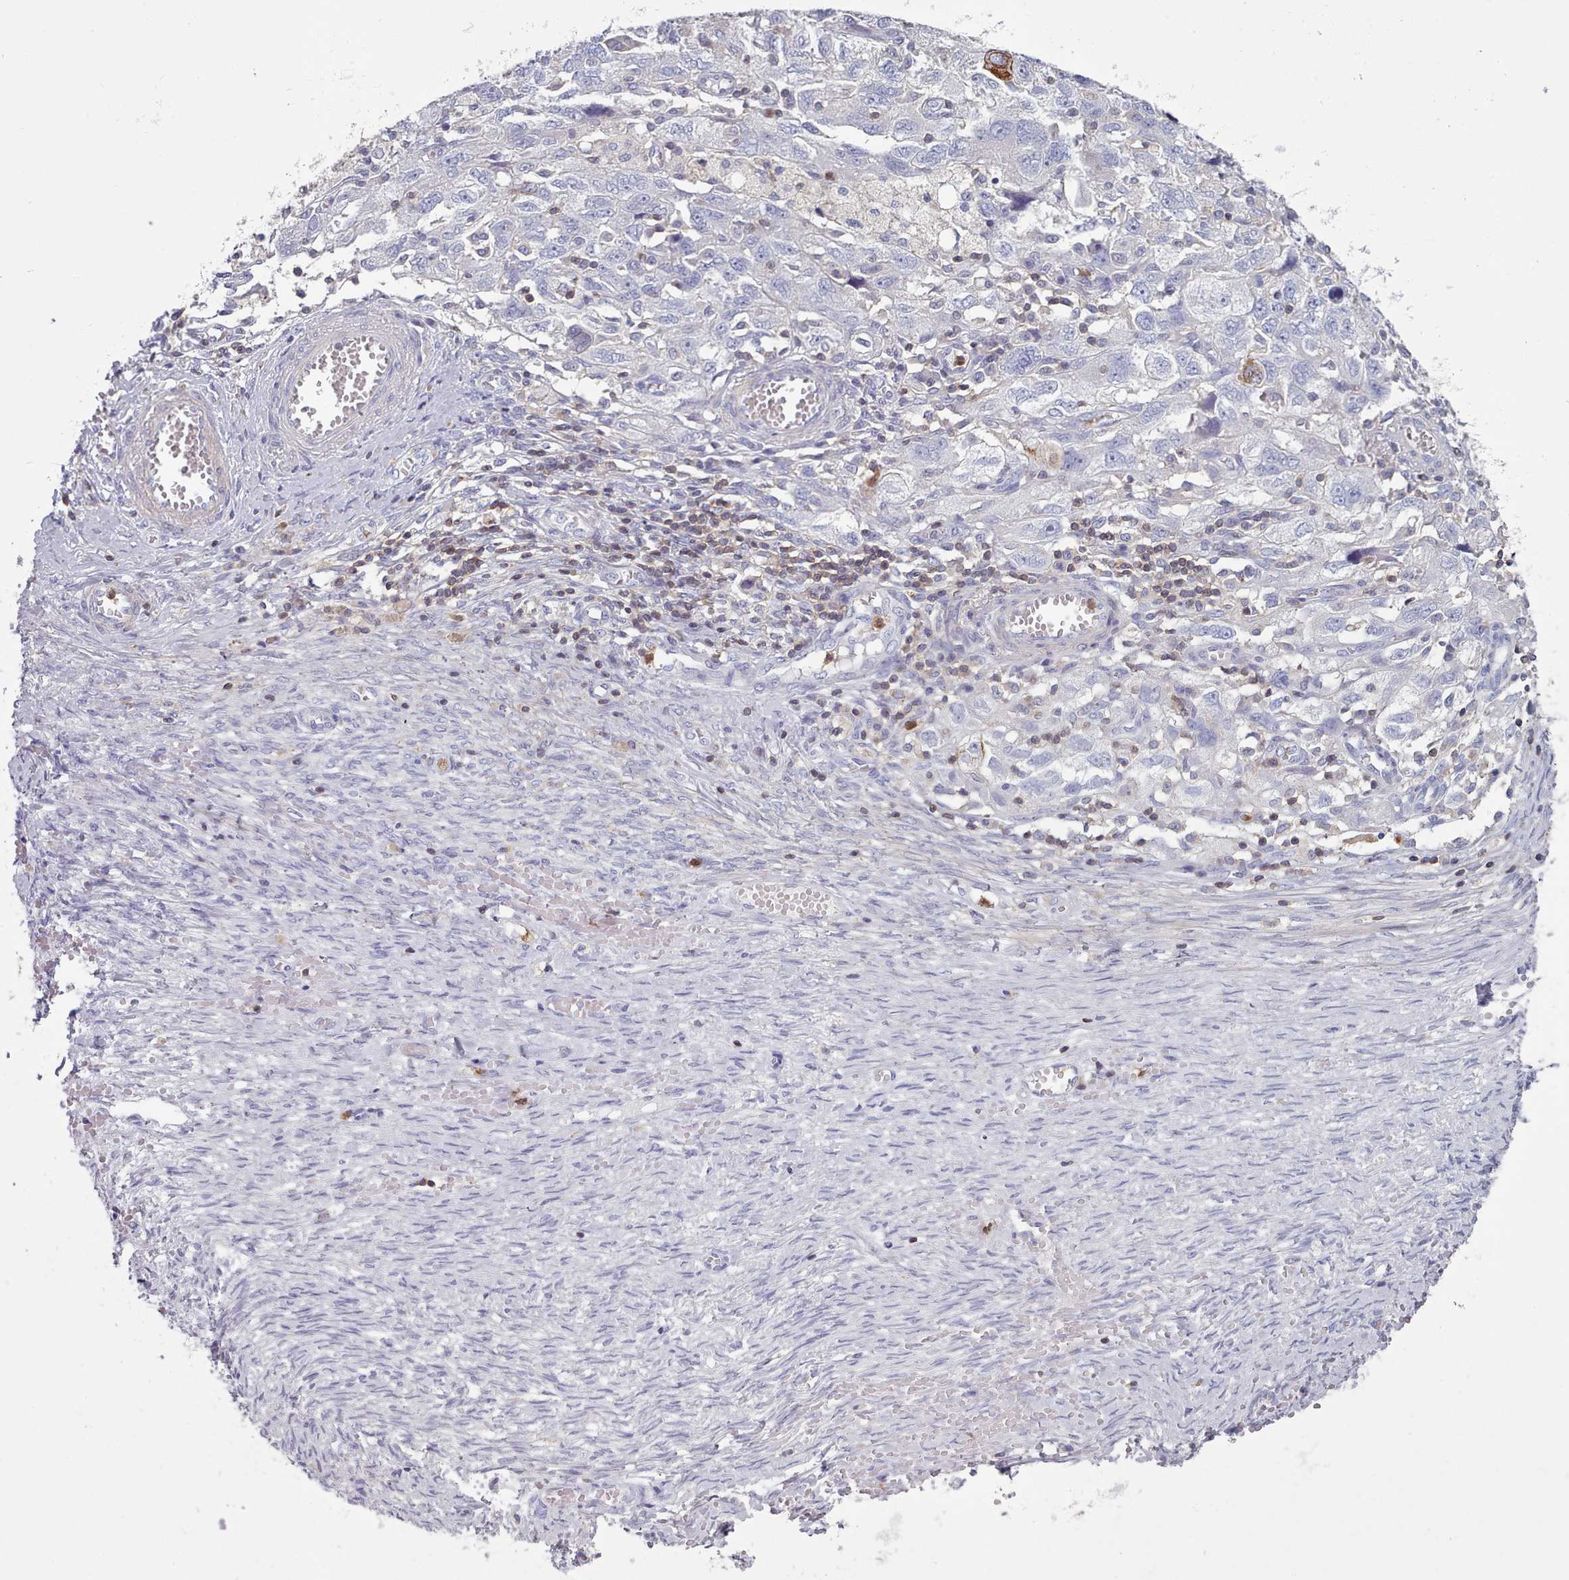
{"staining": {"intensity": "negative", "quantity": "none", "location": "none"}, "tissue": "ovarian cancer", "cell_type": "Tumor cells", "image_type": "cancer", "snomed": [{"axis": "morphology", "description": "Carcinoma, NOS"}, {"axis": "morphology", "description": "Cystadenocarcinoma, serous, NOS"}, {"axis": "topography", "description": "Ovary"}], "caption": "High power microscopy image of an IHC histopathology image of ovarian cancer (serous cystadenocarcinoma), revealing no significant staining in tumor cells.", "gene": "RAC2", "patient": {"sex": "female", "age": 69}}